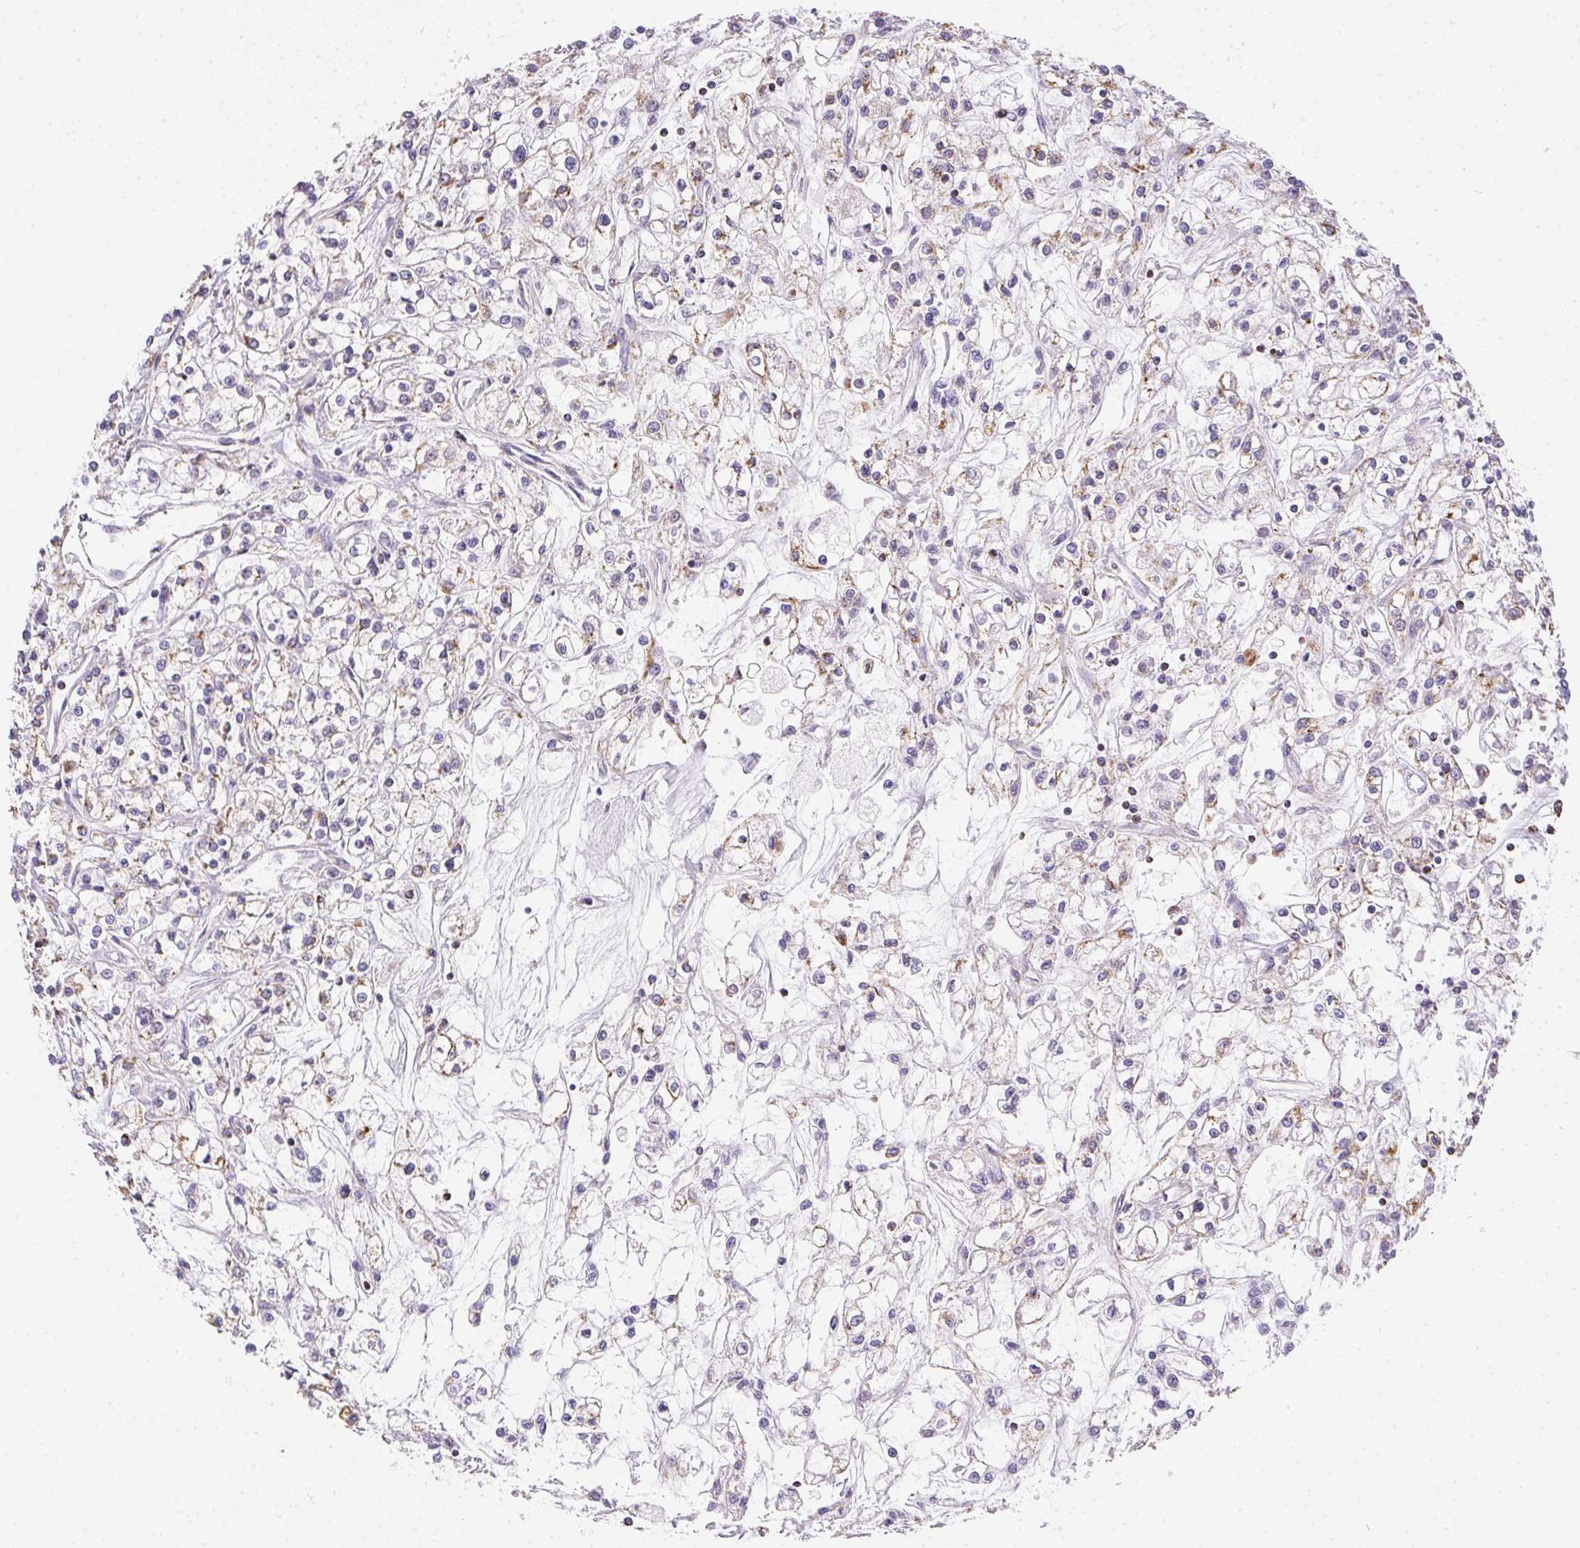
{"staining": {"intensity": "weak", "quantity": "25%-75%", "location": "cytoplasmic/membranous"}, "tissue": "renal cancer", "cell_type": "Tumor cells", "image_type": "cancer", "snomed": [{"axis": "morphology", "description": "Adenocarcinoma, NOS"}, {"axis": "topography", "description": "Kidney"}], "caption": "High-magnification brightfield microscopy of adenocarcinoma (renal) stained with DAB (3,3'-diaminobenzidine) (brown) and counterstained with hematoxylin (blue). tumor cells exhibit weak cytoplasmic/membranous positivity is seen in approximately25%-75% of cells.", "gene": "MAPK11", "patient": {"sex": "female", "age": 59}}